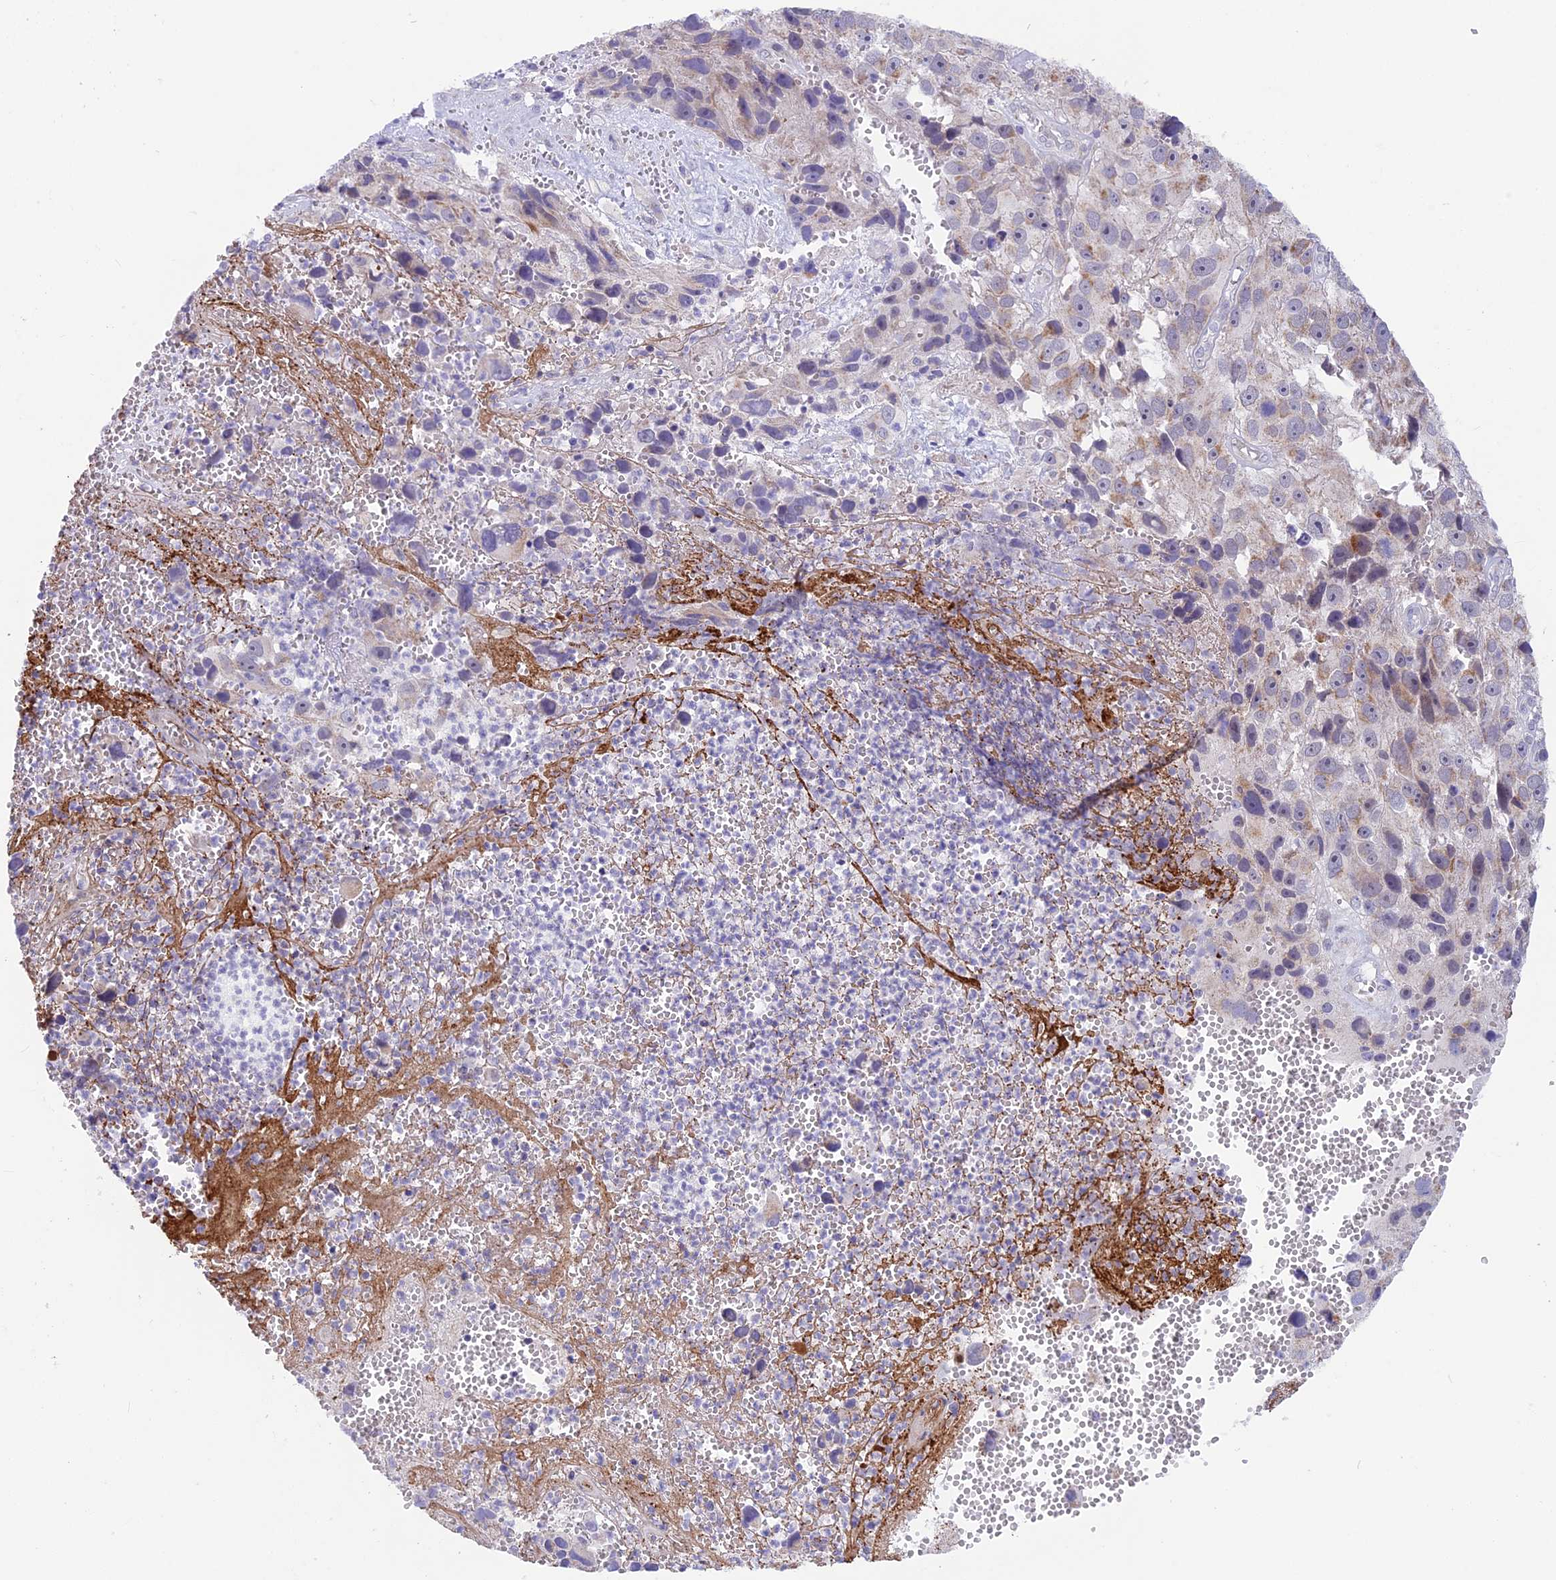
{"staining": {"intensity": "weak", "quantity": "25%-75%", "location": "cytoplasmic/membranous"}, "tissue": "melanoma", "cell_type": "Tumor cells", "image_type": "cancer", "snomed": [{"axis": "morphology", "description": "Malignant melanoma, NOS"}, {"axis": "topography", "description": "Skin"}], "caption": "Immunohistochemical staining of human melanoma reveals low levels of weak cytoplasmic/membranous positivity in approximately 25%-75% of tumor cells.", "gene": "PLAC9", "patient": {"sex": "male", "age": 84}}